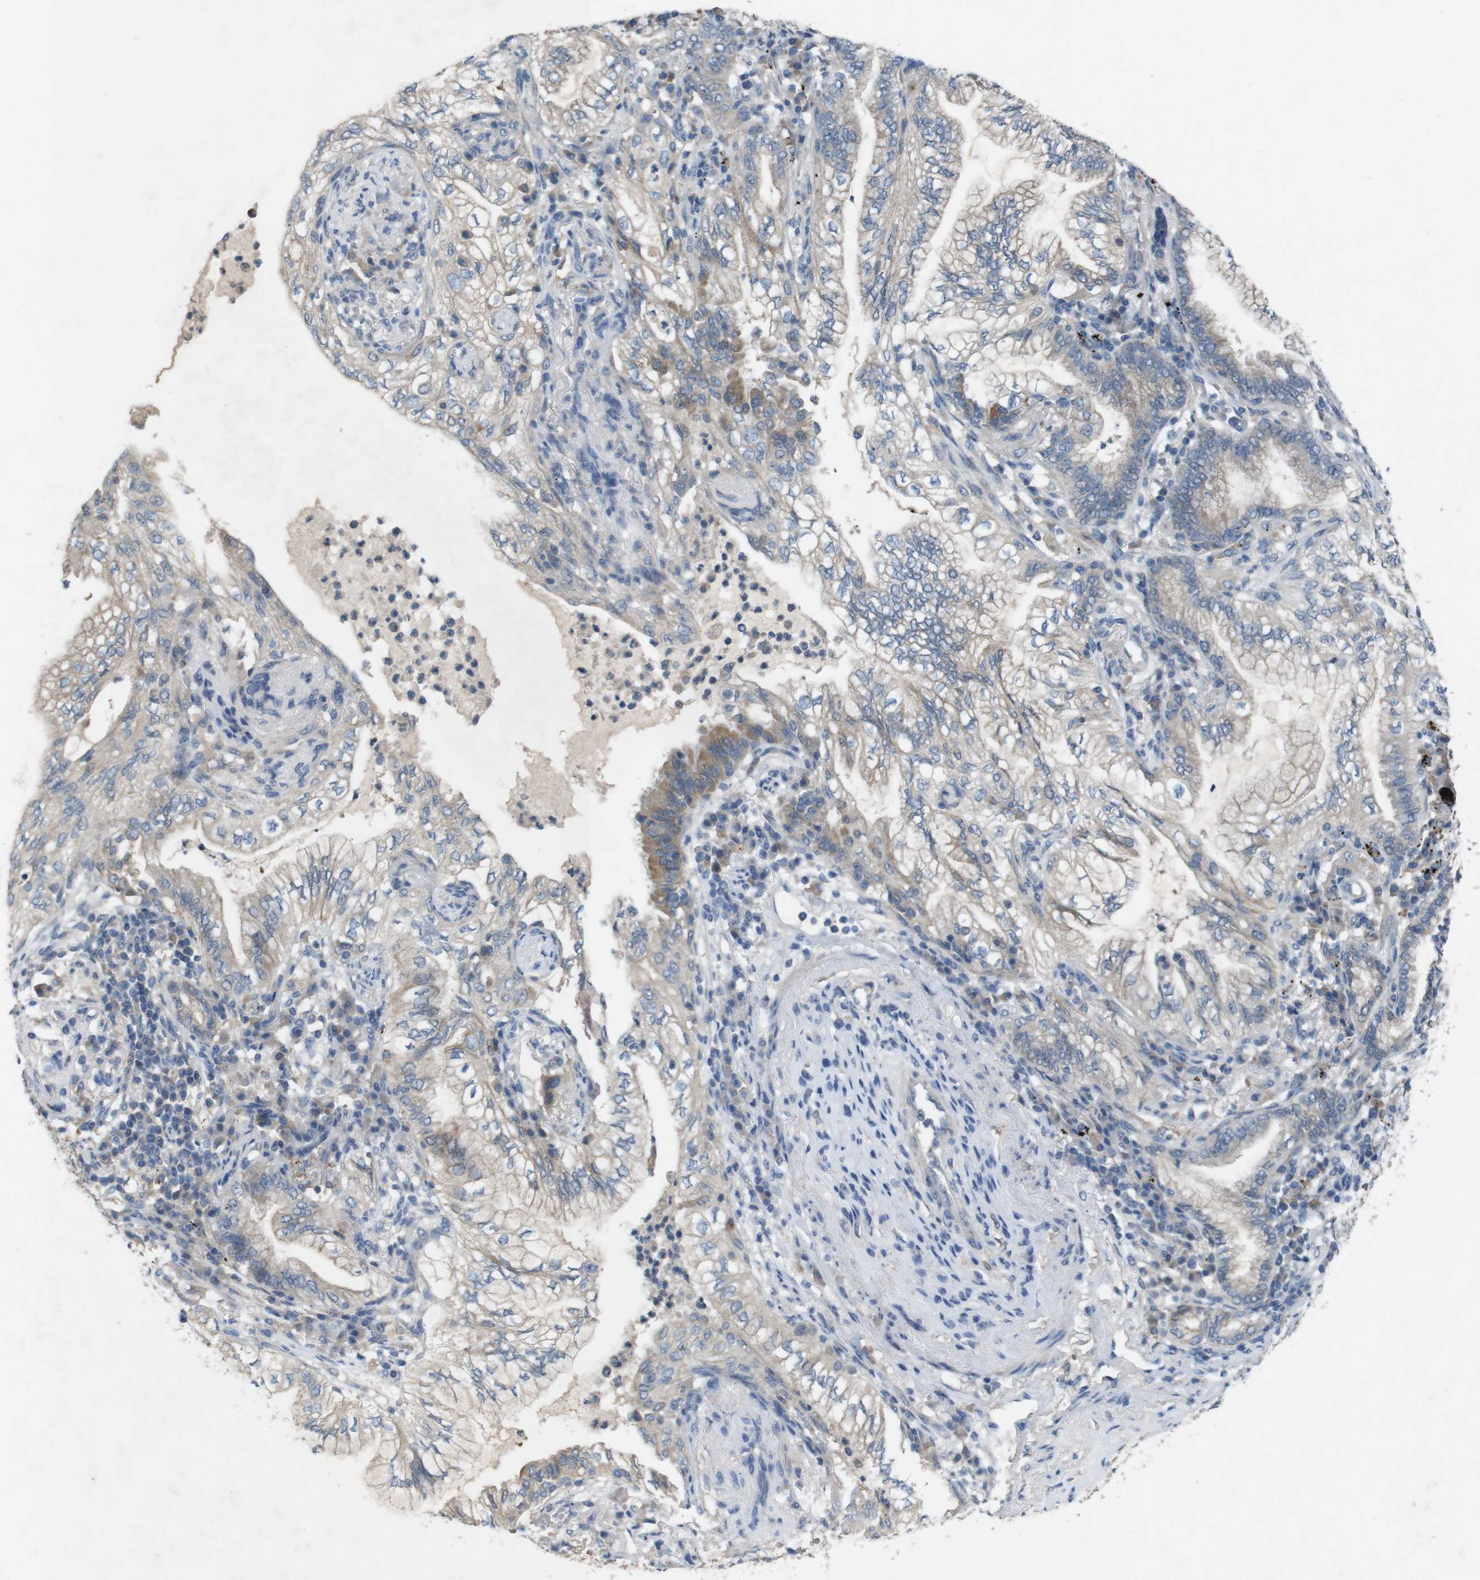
{"staining": {"intensity": "weak", "quantity": ">75%", "location": "cytoplasmic/membranous"}, "tissue": "lung cancer", "cell_type": "Tumor cells", "image_type": "cancer", "snomed": [{"axis": "morphology", "description": "Normal tissue, NOS"}, {"axis": "morphology", "description": "Adenocarcinoma, NOS"}, {"axis": "topography", "description": "Bronchus"}, {"axis": "topography", "description": "Lung"}], "caption": "This is a micrograph of IHC staining of lung adenocarcinoma, which shows weak positivity in the cytoplasmic/membranous of tumor cells.", "gene": "MOGAT3", "patient": {"sex": "female", "age": 70}}